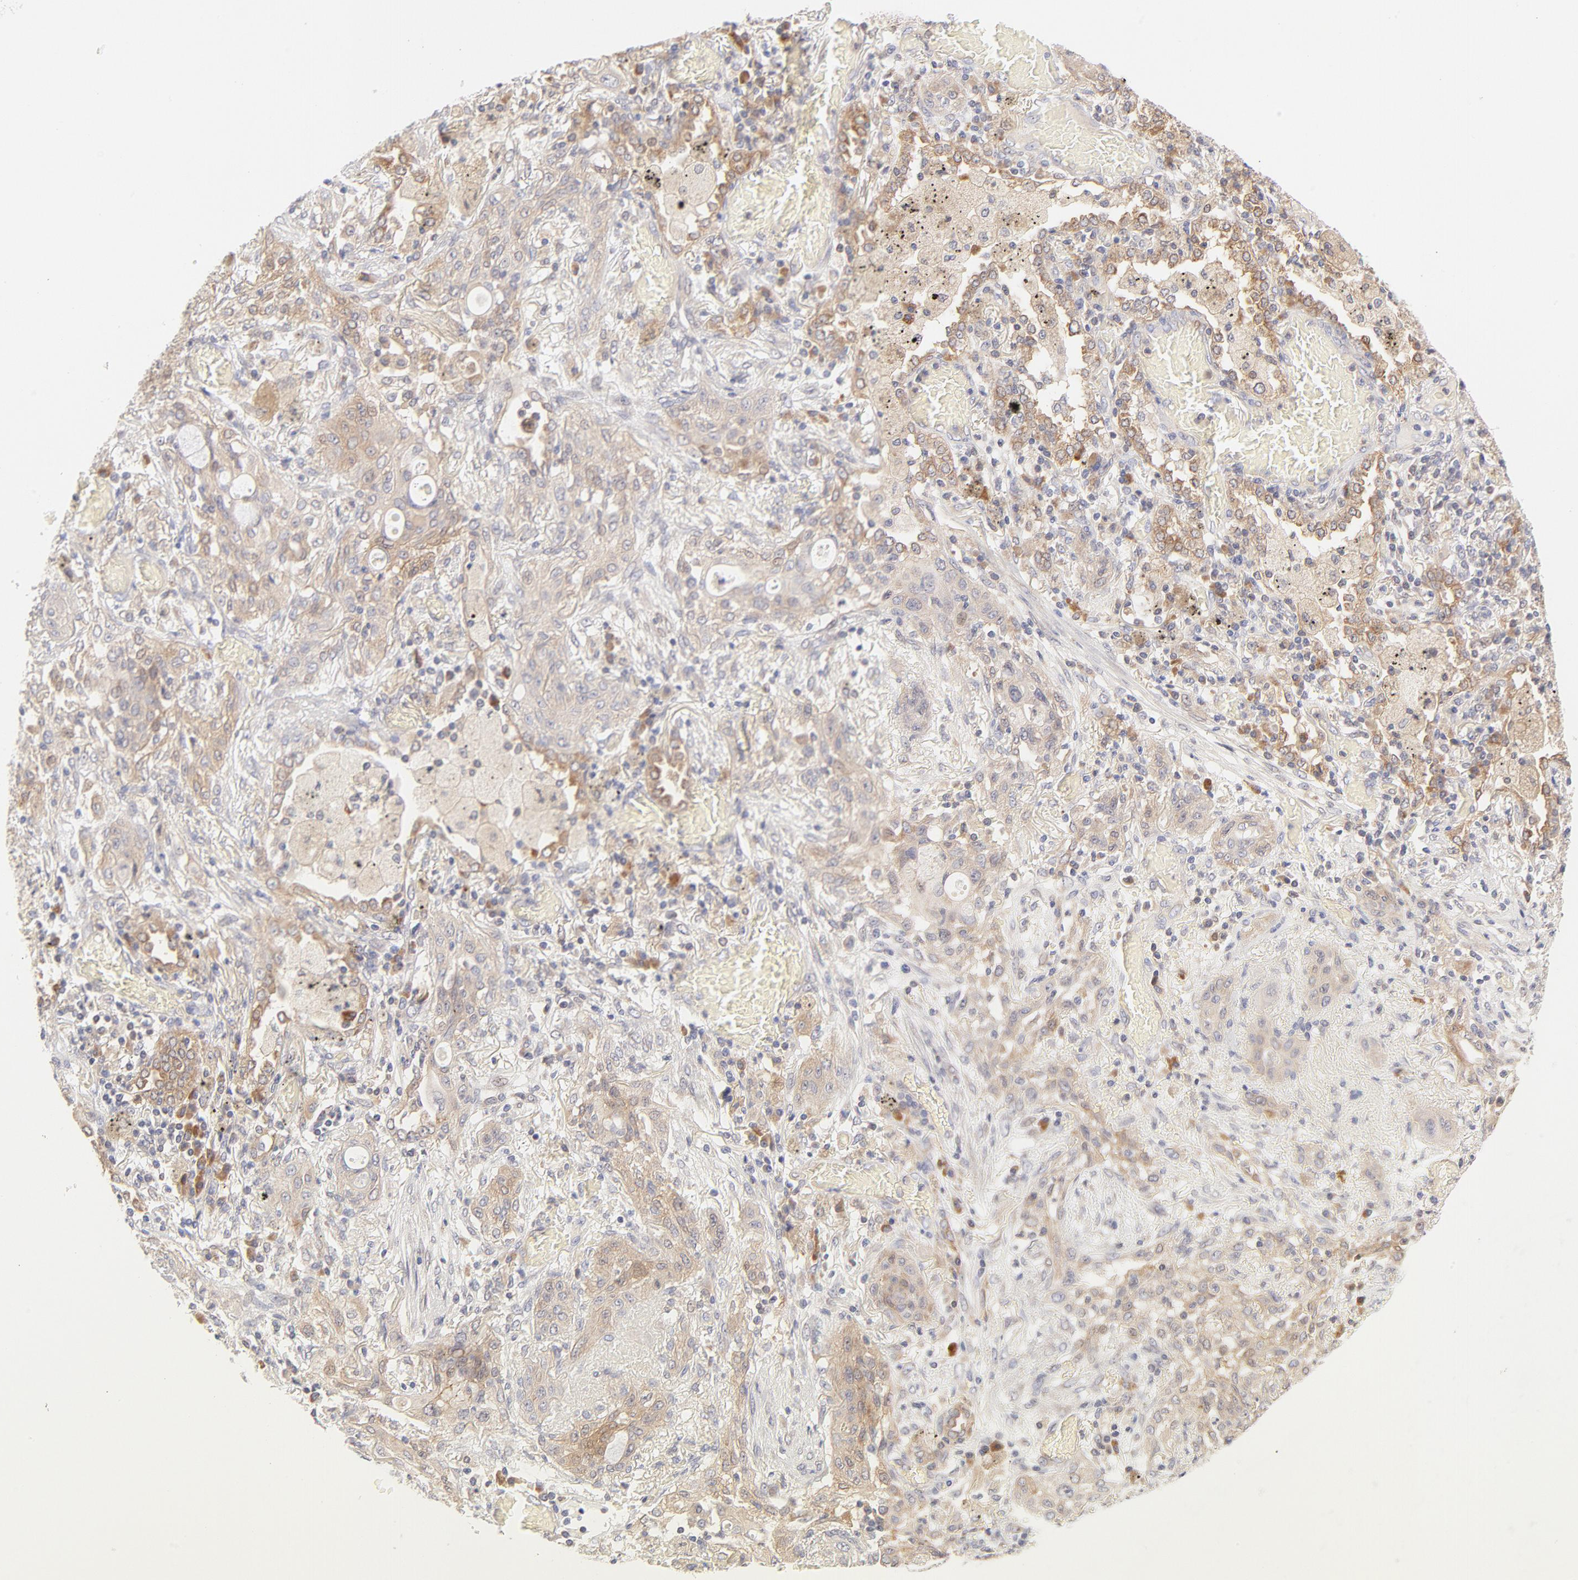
{"staining": {"intensity": "moderate", "quantity": ">75%", "location": "cytoplasmic/membranous"}, "tissue": "lung cancer", "cell_type": "Tumor cells", "image_type": "cancer", "snomed": [{"axis": "morphology", "description": "Squamous cell carcinoma, NOS"}, {"axis": "topography", "description": "Lung"}], "caption": "Brown immunohistochemical staining in lung squamous cell carcinoma demonstrates moderate cytoplasmic/membranous positivity in approximately >75% of tumor cells.", "gene": "RPS6KA1", "patient": {"sex": "female", "age": 47}}